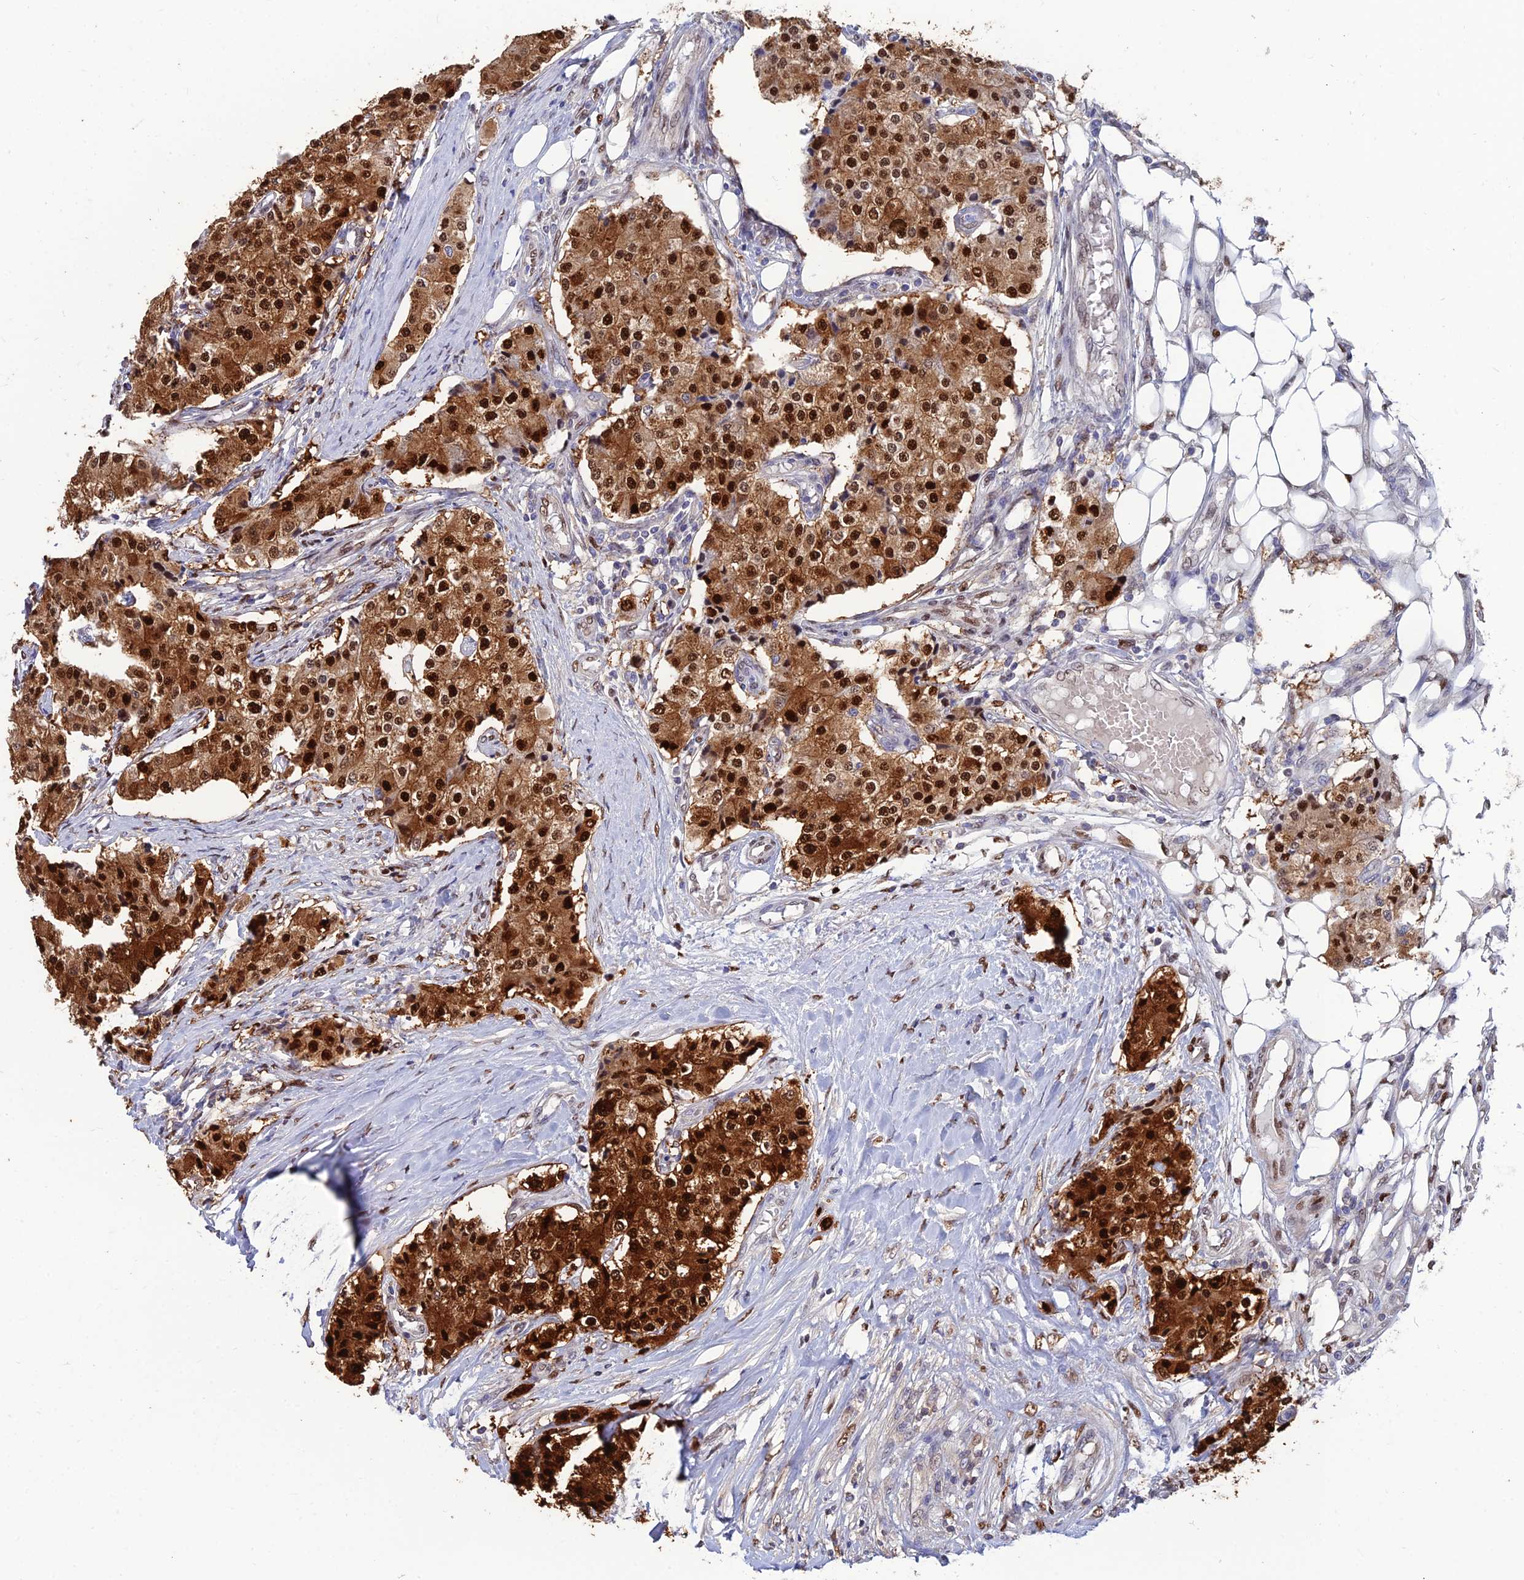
{"staining": {"intensity": "strong", "quantity": ">75%", "location": "cytoplasmic/membranous,nuclear"}, "tissue": "carcinoid", "cell_type": "Tumor cells", "image_type": "cancer", "snomed": [{"axis": "morphology", "description": "Carcinoid, malignant, NOS"}, {"axis": "topography", "description": "Colon"}], "caption": "Carcinoid stained with DAB (3,3'-diaminobenzidine) IHC displays high levels of strong cytoplasmic/membranous and nuclear expression in approximately >75% of tumor cells. (DAB (3,3'-diaminobenzidine) IHC, brown staining for protein, blue staining for nuclei).", "gene": "DNPEP", "patient": {"sex": "female", "age": 52}}